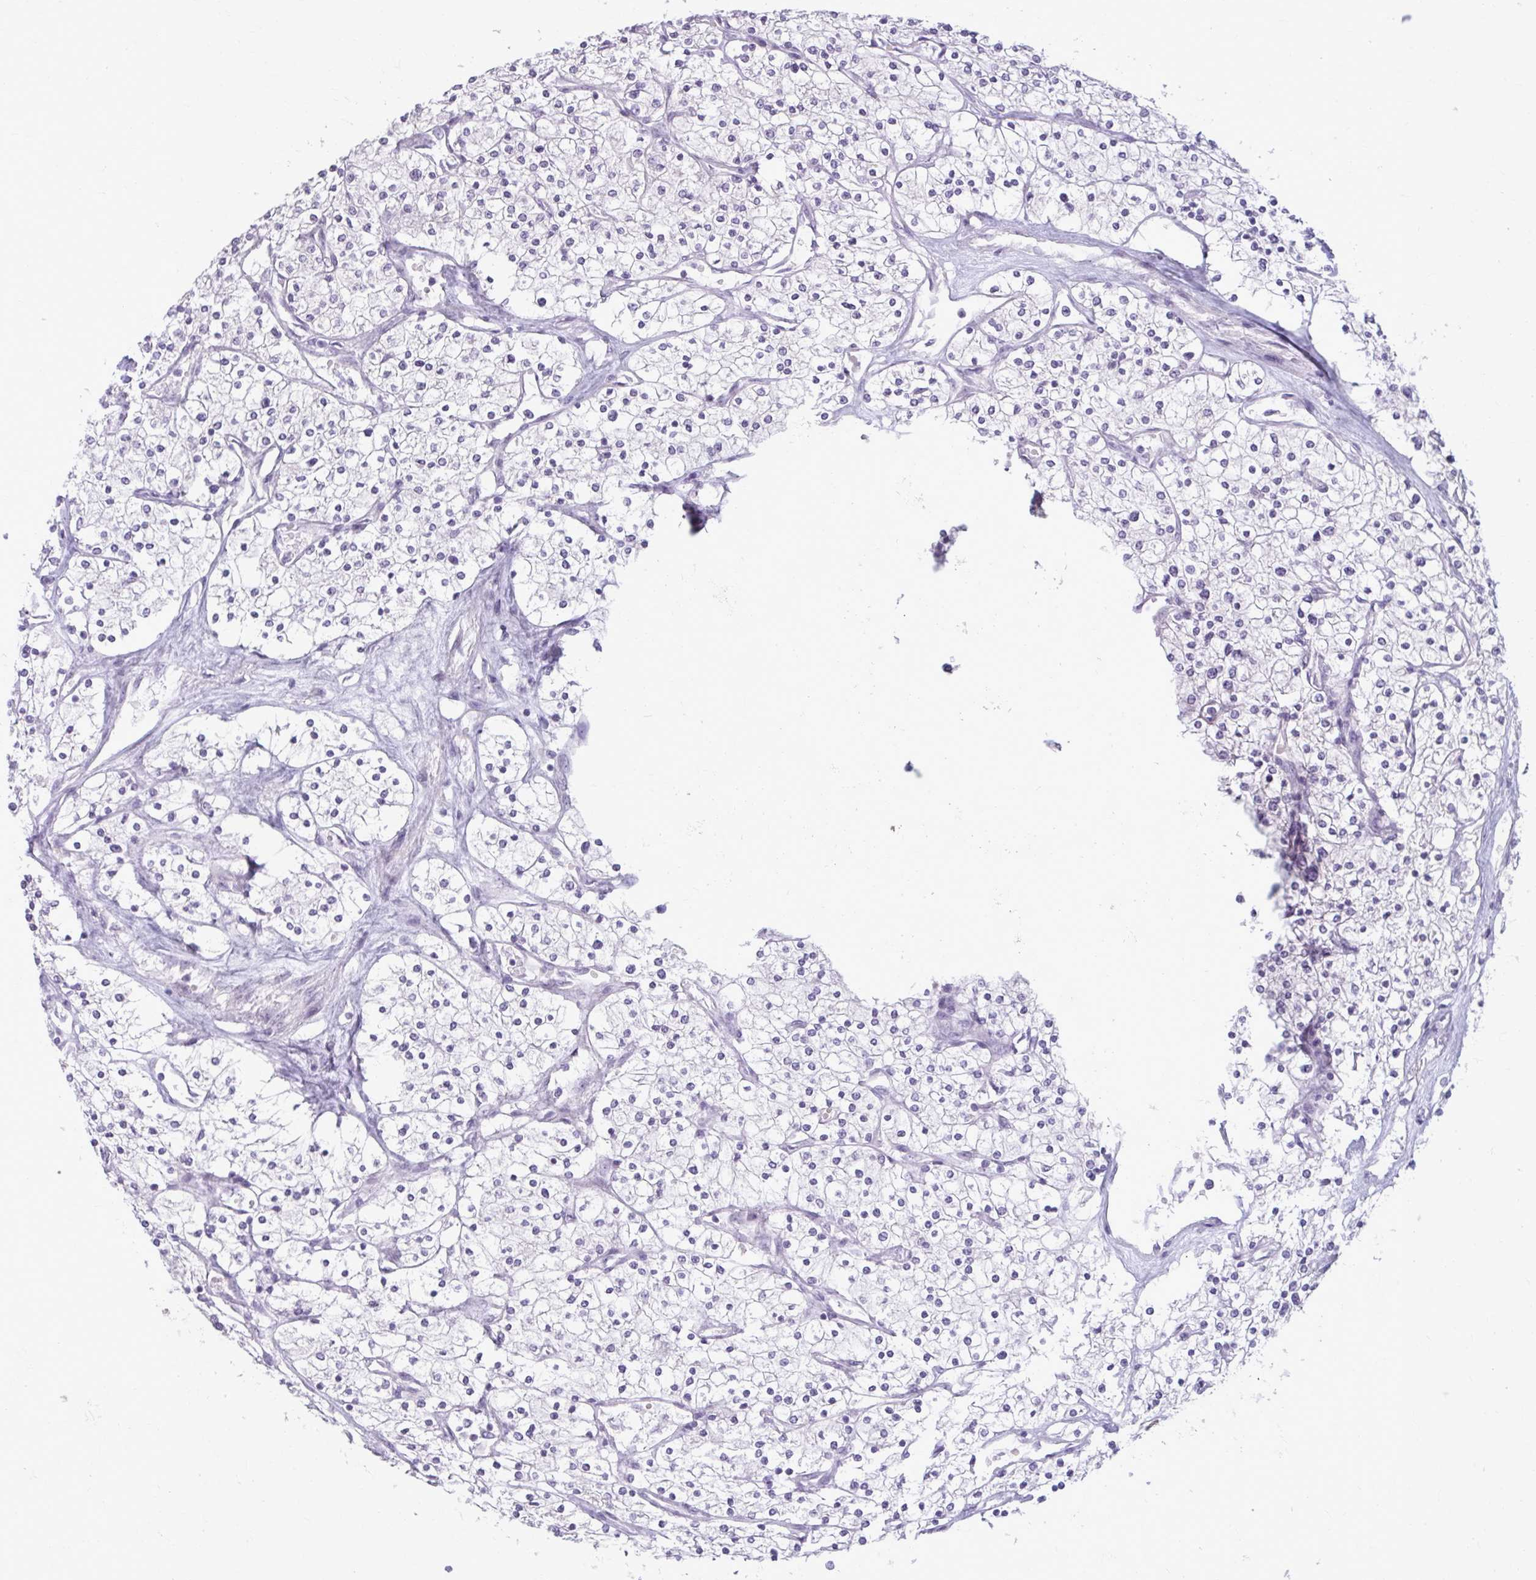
{"staining": {"intensity": "negative", "quantity": "none", "location": "none"}, "tissue": "renal cancer", "cell_type": "Tumor cells", "image_type": "cancer", "snomed": [{"axis": "morphology", "description": "Adenocarcinoma, NOS"}, {"axis": "topography", "description": "Kidney"}], "caption": "Tumor cells are negative for protein expression in human renal adenocarcinoma.", "gene": "MSMO1", "patient": {"sex": "male", "age": 80}}